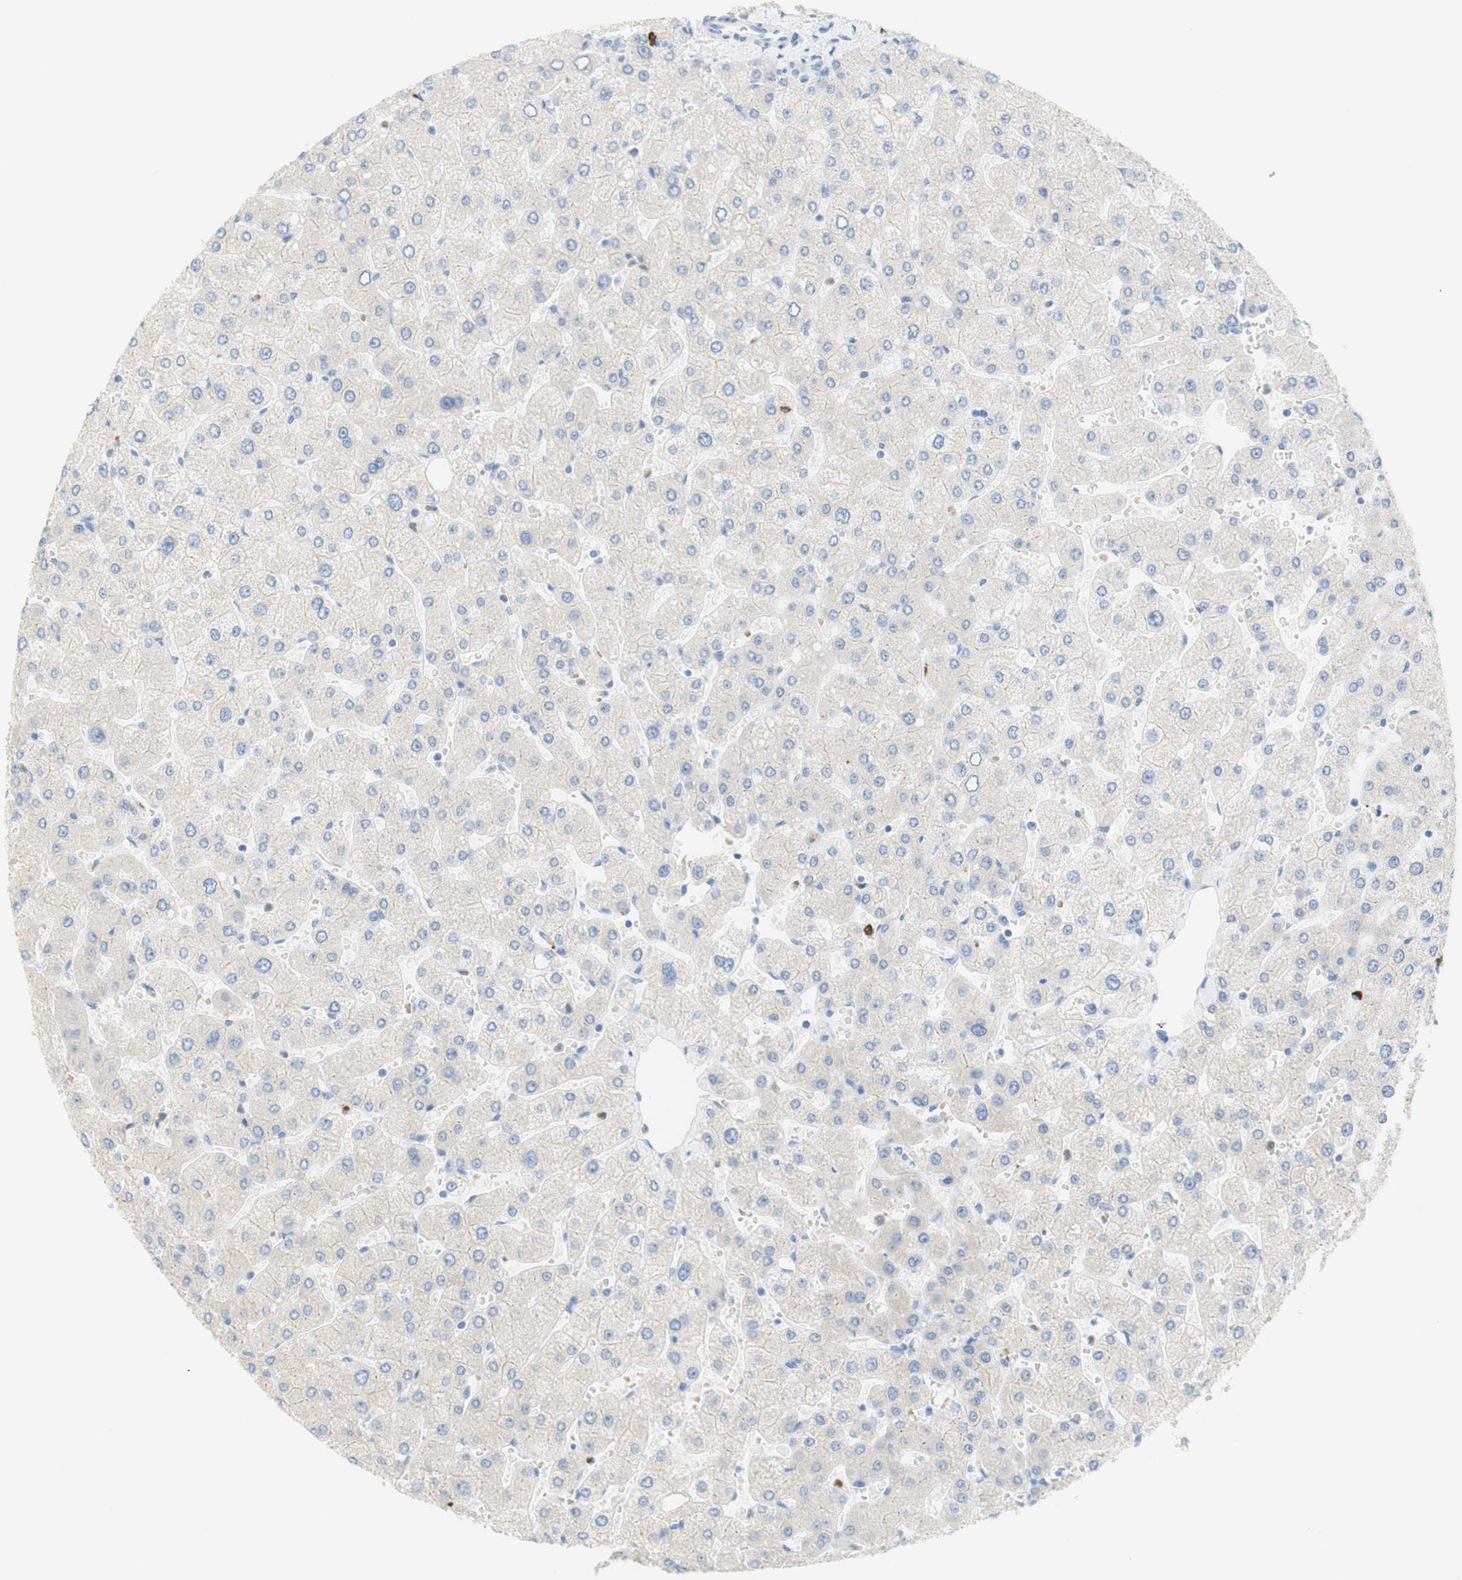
{"staining": {"intensity": "negative", "quantity": "none", "location": "none"}, "tissue": "liver", "cell_type": "Cholangiocytes", "image_type": "normal", "snomed": [{"axis": "morphology", "description": "Normal tissue, NOS"}, {"axis": "topography", "description": "Liver"}], "caption": "Immunohistochemistry (IHC) of benign liver reveals no positivity in cholangiocytes. The staining is performed using DAB brown chromogen with nuclei counter-stained in using hematoxylin.", "gene": "CEACAM1", "patient": {"sex": "male", "age": 55}}